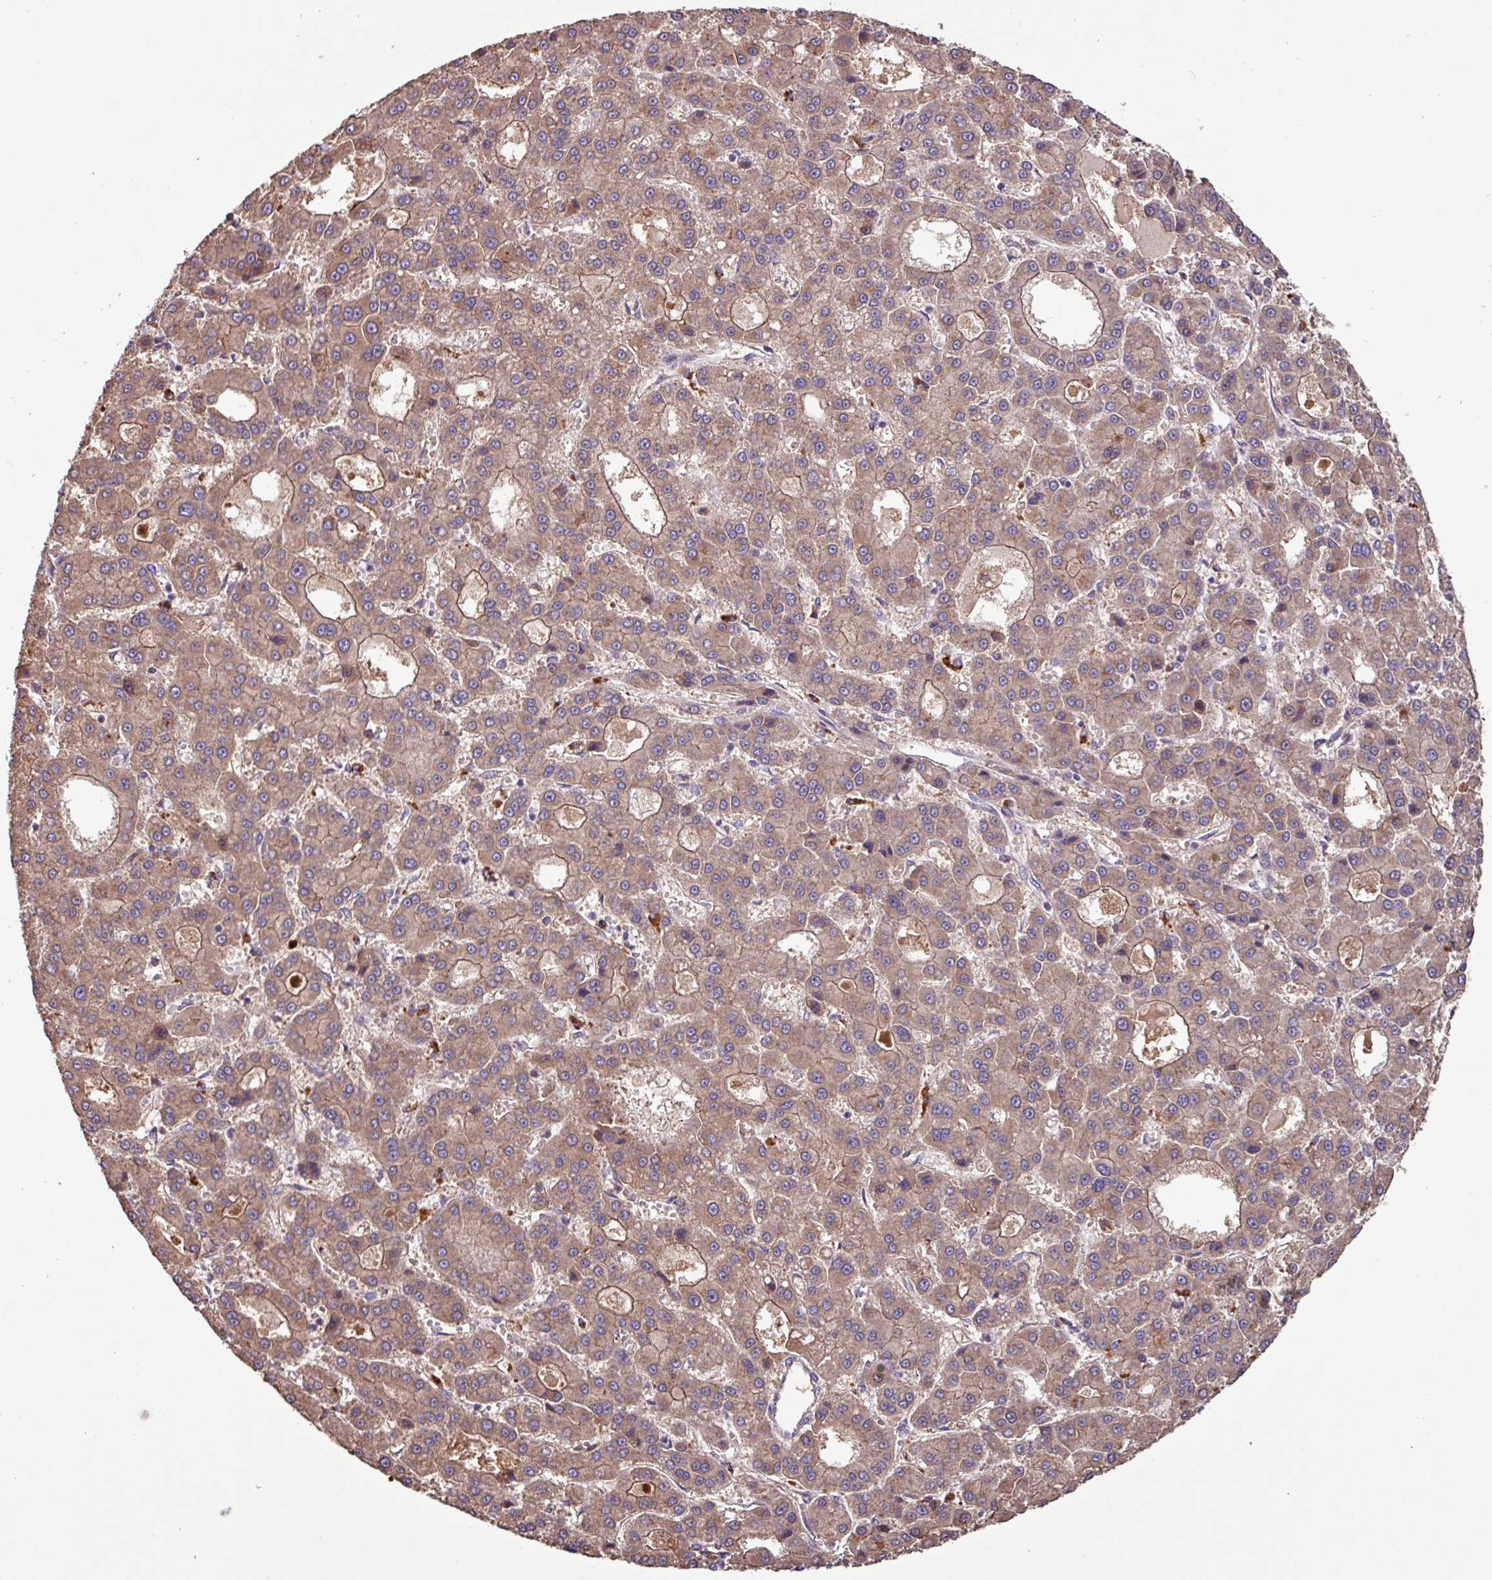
{"staining": {"intensity": "moderate", "quantity": ">75%", "location": "cytoplasmic/membranous"}, "tissue": "liver cancer", "cell_type": "Tumor cells", "image_type": "cancer", "snomed": [{"axis": "morphology", "description": "Carcinoma, Hepatocellular, NOS"}, {"axis": "topography", "description": "Liver"}], "caption": "Human hepatocellular carcinoma (liver) stained for a protein (brown) demonstrates moderate cytoplasmic/membranous positive staining in approximately >75% of tumor cells.", "gene": "PTPRQ", "patient": {"sex": "male", "age": 70}}